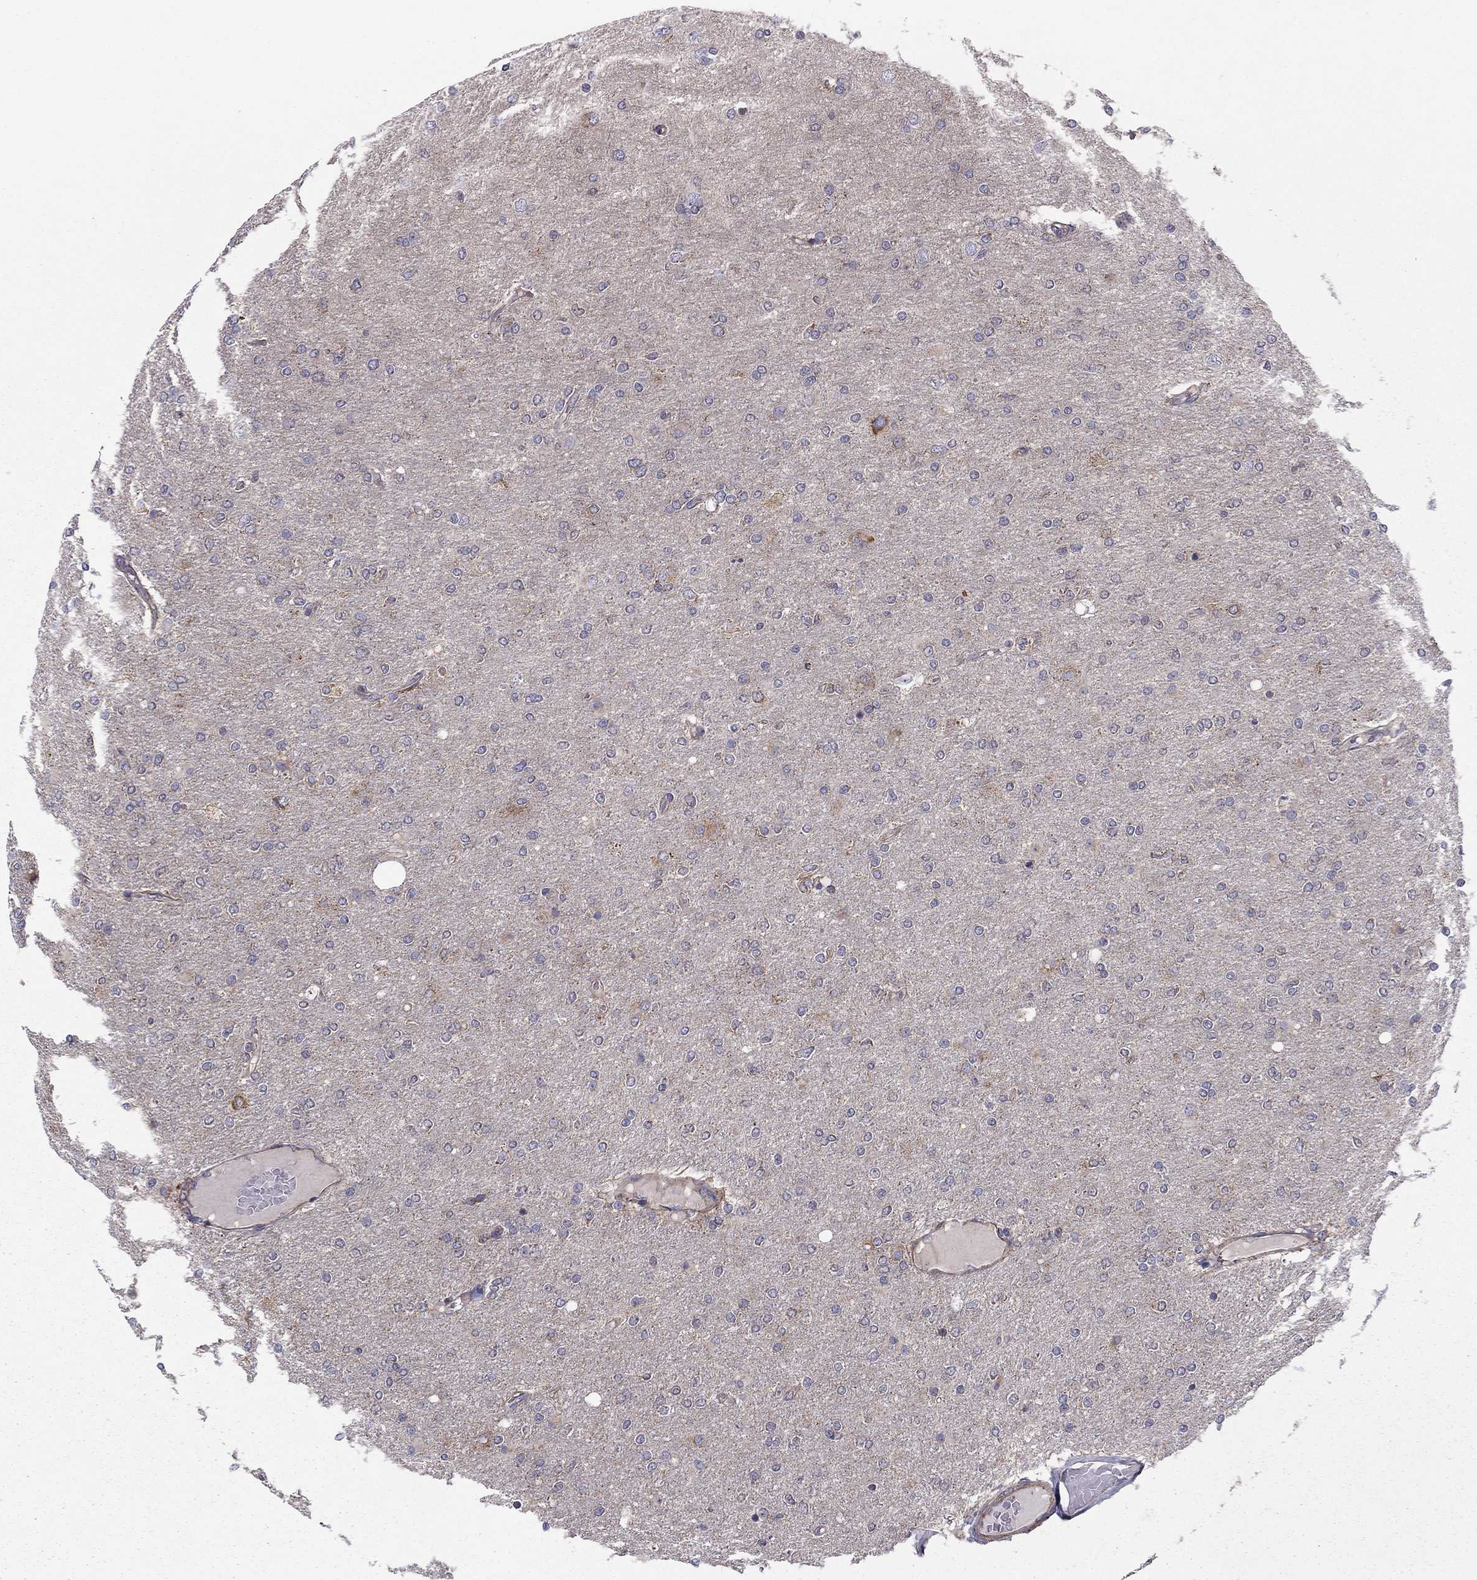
{"staining": {"intensity": "moderate", "quantity": "<25%", "location": "cytoplasmic/membranous"}, "tissue": "glioma", "cell_type": "Tumor cells", "image_type": "cancer", "snomed": [{"axis": "morphology", "description": "Glioma, malignant, High grade"}, {"axis": "topography", "description": "Cerebral cortex"}], "caption": "Protein analysis of glioma tissue exhibits moderate cytoplasmic/membranous staining in approximately <25% of tumor cells. (IHC, brightfield microscopy, high magnification).", "gene": "ALG6", "patient": {"sex": "male", "age": 70}}